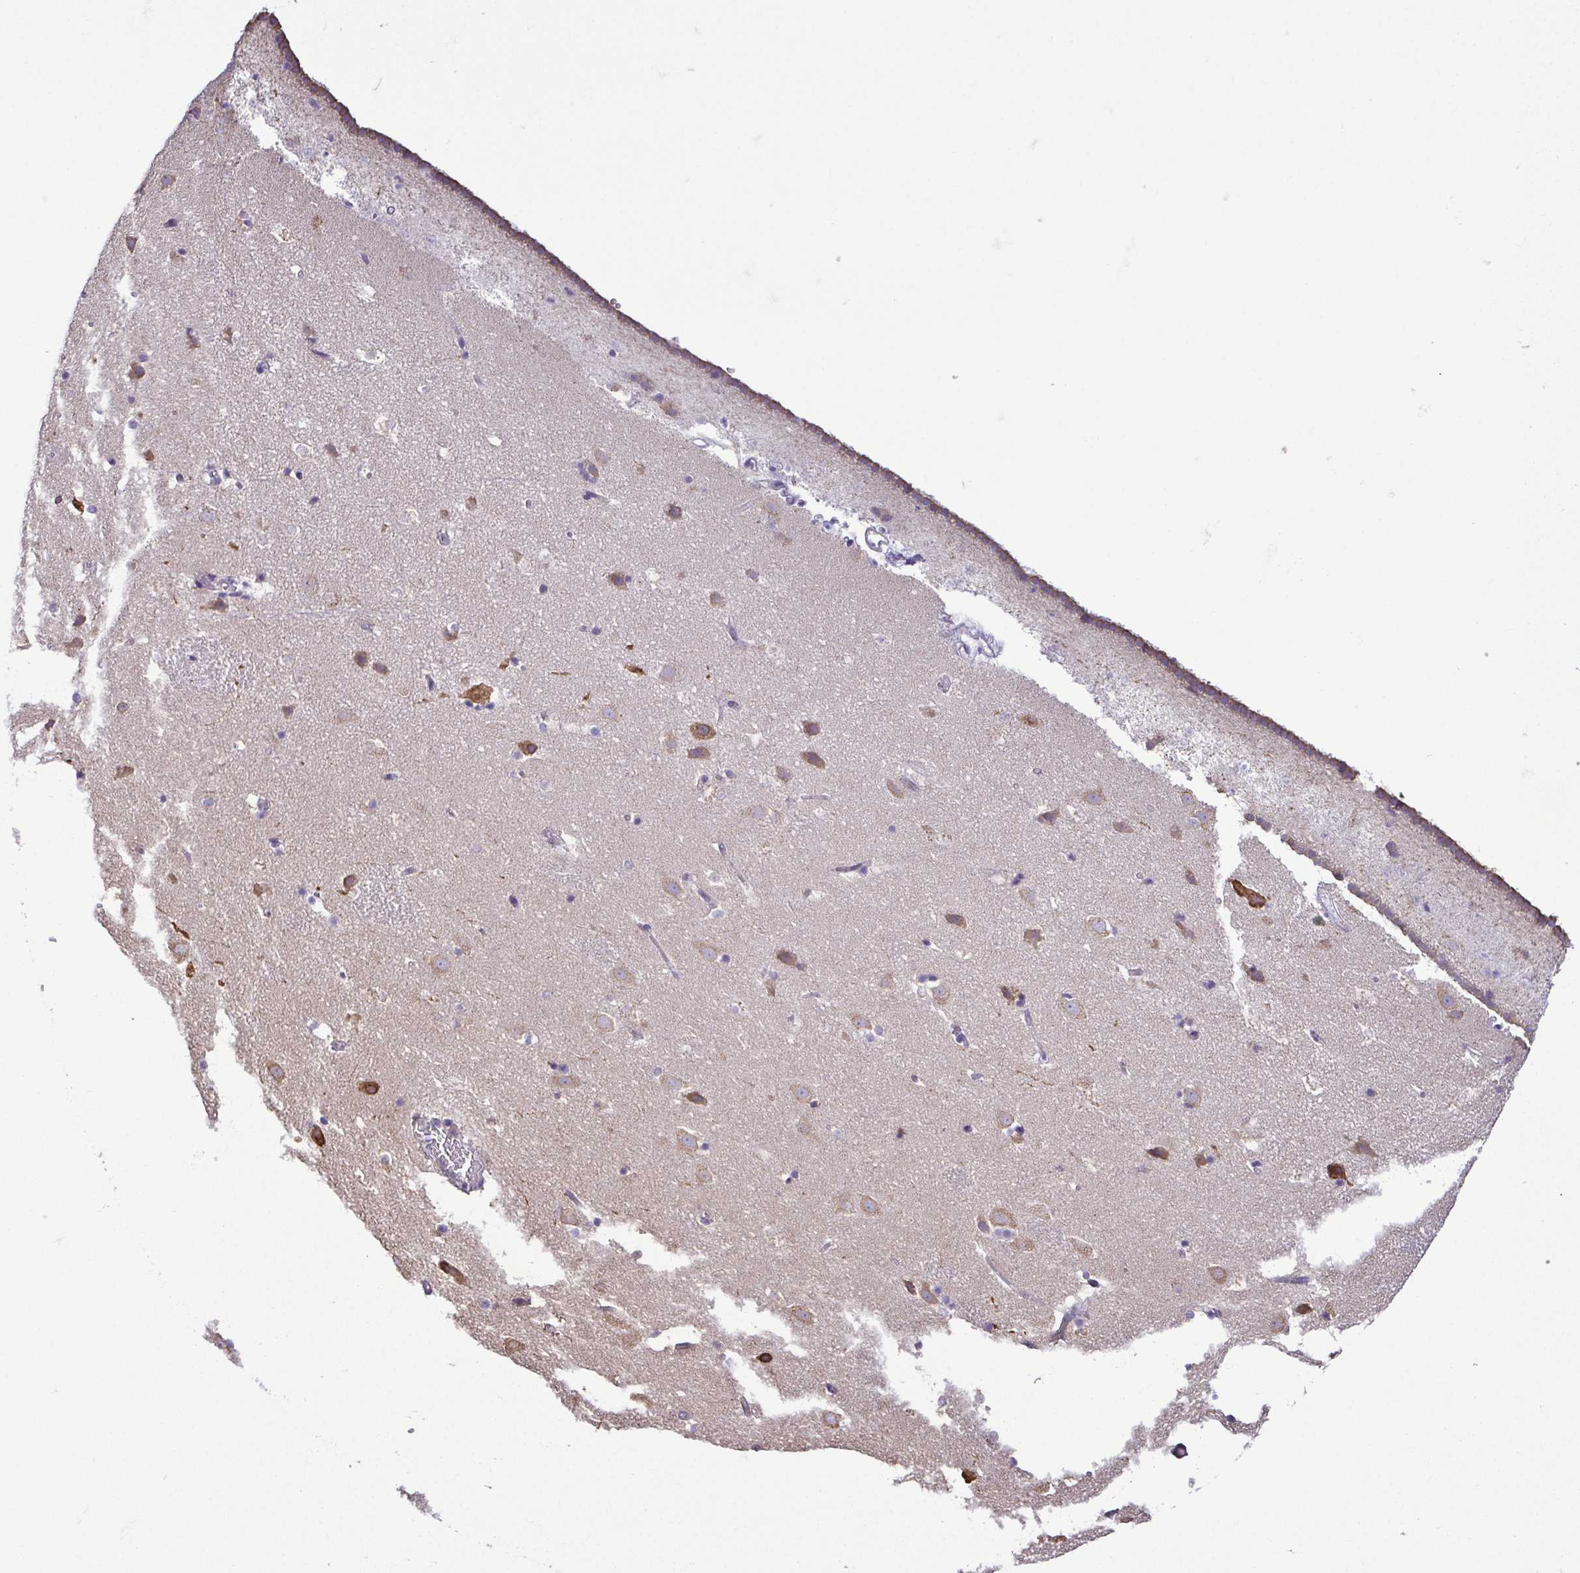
{"staining": {"intensity": "moderate", "quantity": "<25%", "location": "cytoplasmic/membranous"}, "tissue": "caudate", "cell_type": "Glial cells", "image_type": "normal", "snomed": [{"axis": "morphology", "description": "Normal tissue, NOS"}, {"axis": "topography", "description": "Lateral ventricle wall"}], "caption": "DAB (3,3'-diaminobenzidine) immunohistochemical staining of normal caudate demonstrates moderate cytoplasmic/membranous protein positivity in approximately <25% of glial cells.", "gene": "MYL10", "patient": {"sex": "male", "age": 37}}